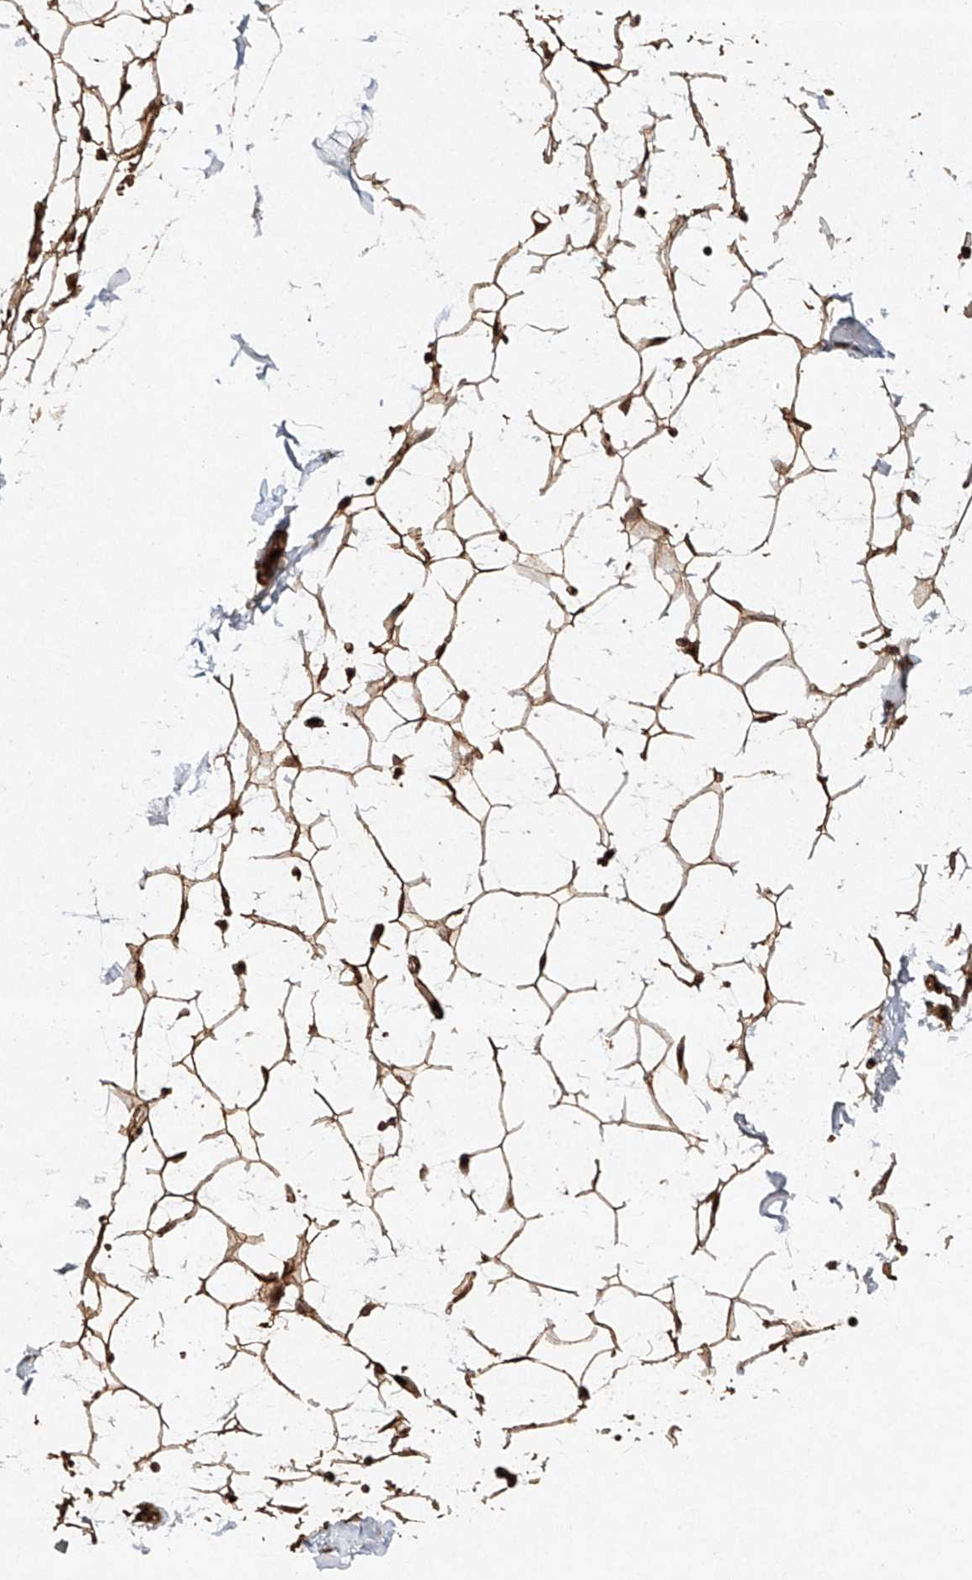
{"staining": {"intensity": "strong", "quantity": ">75%", "location": "cytoplasmic/membranous"}, "tissue": "adipose tissue", "cell_type": "Adipocytes", "image_type": "normal", "snomed": [{"axis": "morphology", "description": "Normal tissue, NOS"}, {"axis": "topography", "description": "Breast"}], "caption": "Immunohistochemical staining of unremarkable human adipose tissue reveals strong cytoplasmic/membranous protein staining in approximately >75% of adipocytes.", "gene": "CYYR1", "patient": {"sex": "female", "age": 23}}